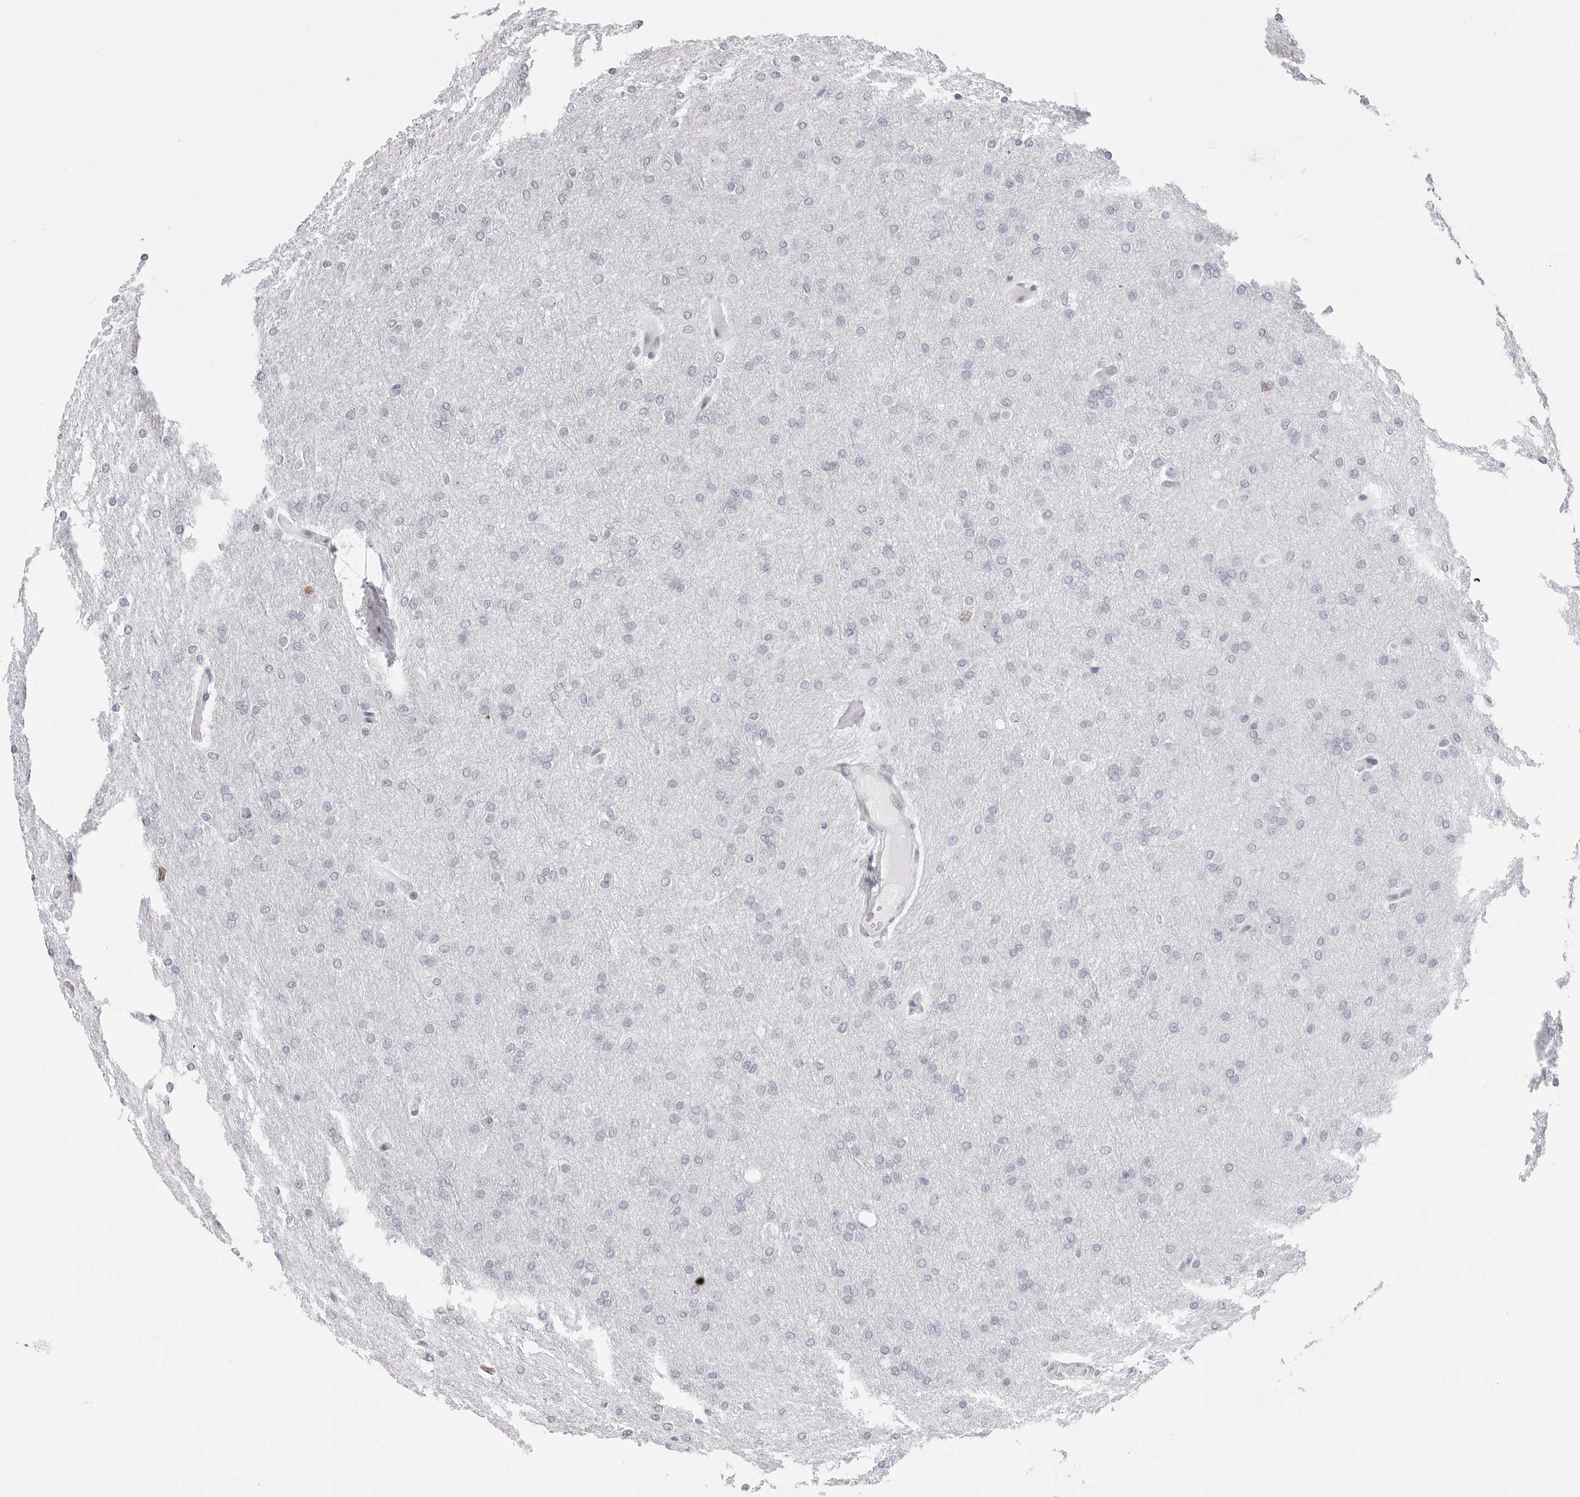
{"staining": {"intensity": "negative", "quantity": "none", "location": "none"}, "tissue": "glioma", "cell_type": "Tumor cells", "image_type": "cancer", "snomed": [{"axis": "morphology", "description": "Glioma, malignant, High grade"}, {"axis": "topography", "description": "Cerebral cortex"}], "caption": "This histopathology image is of glioma stained with immunohistochemistry (IHC) to label a protein in brown with the nuclei are counter-stained blue. There is no positivity in tumor cells. (DAB (3,3'-diaminobenzidine) IHC with hematoxylin counter stain).", "gene": "NASP", "patient": {"sex": "female", "age": 36}}